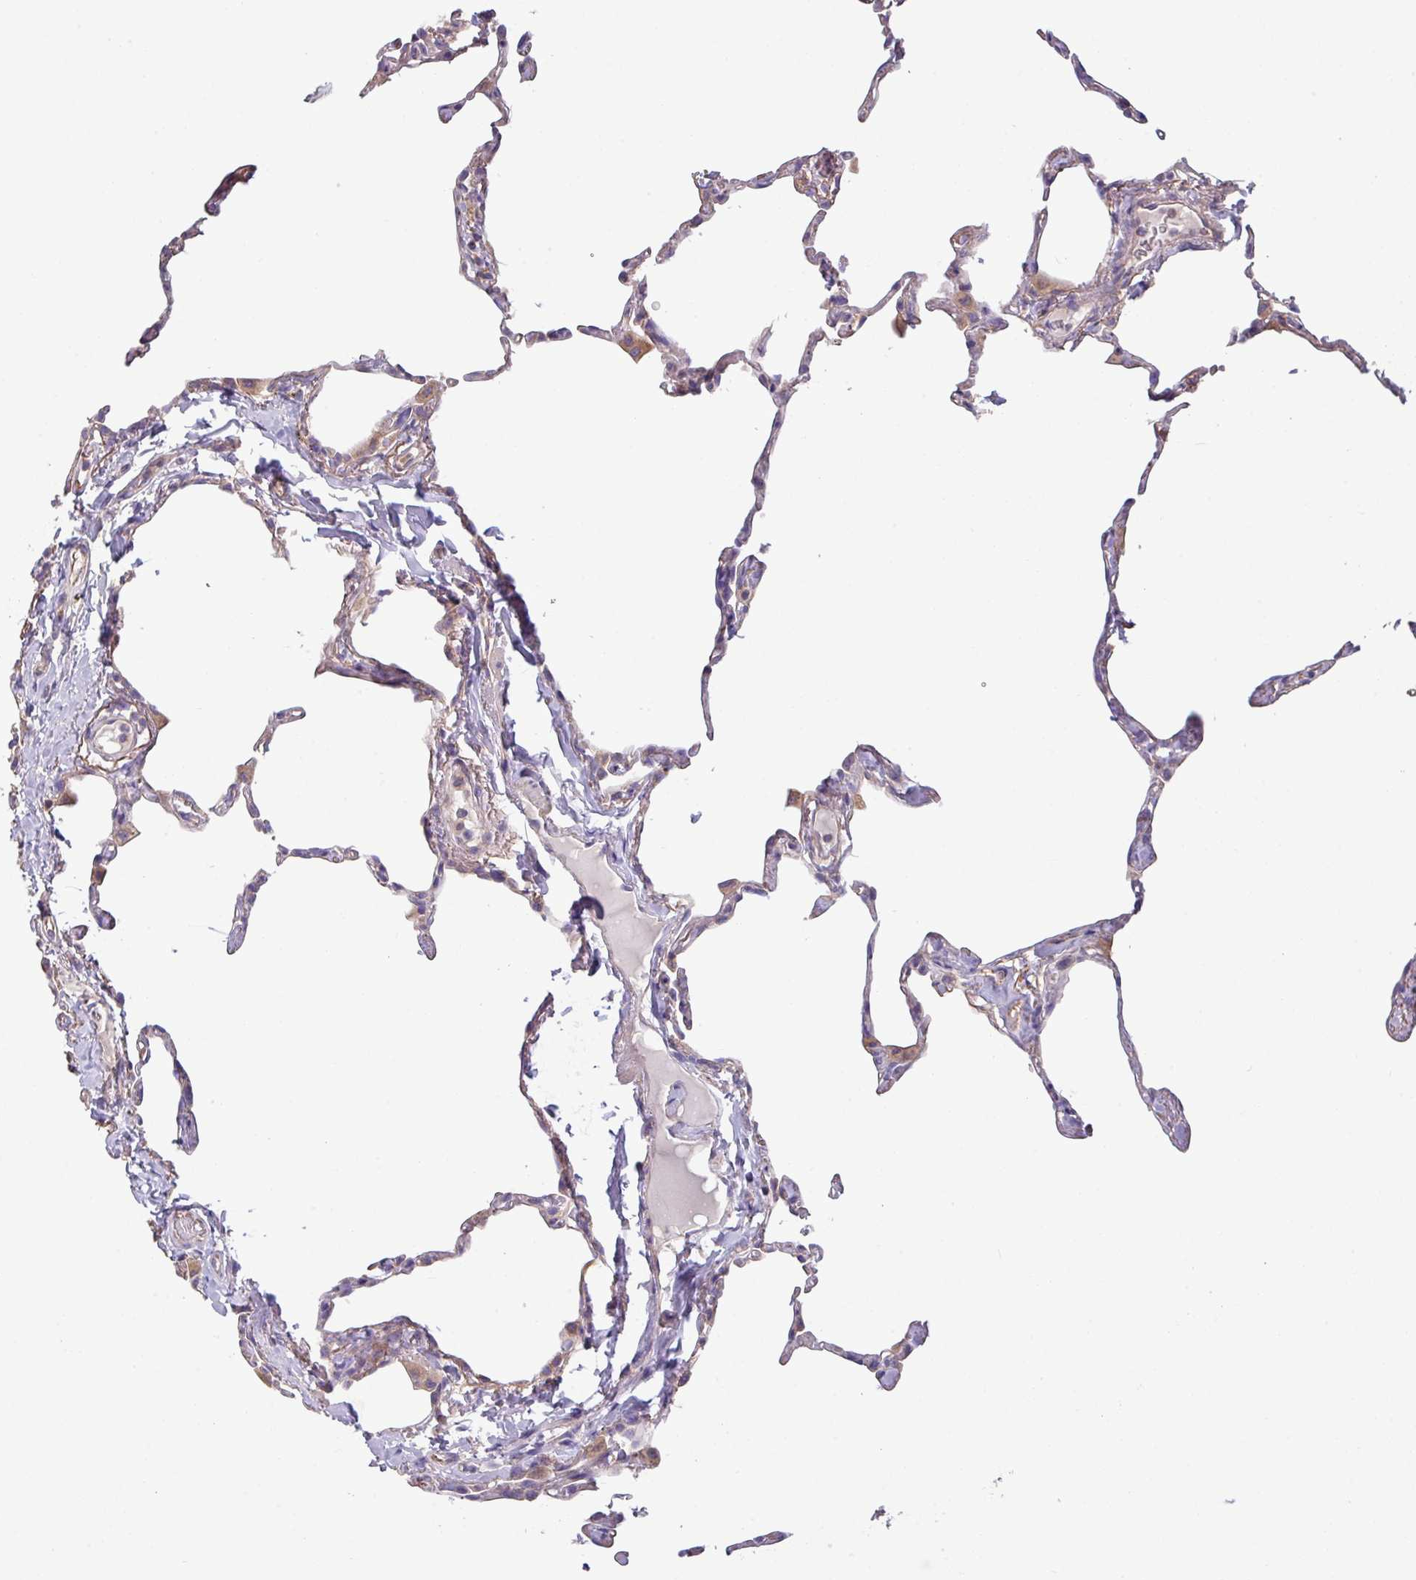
{"staining": {"intensity": "negative", "quantity": "none", "location": "none"}, "tissue": "lung", "cell_type": "Alveolar cells", "image_type": "normal", "snomed": [{"axis": "morphology", "description": "Normal tissue, NOS"}, {"axis": "topography", "description": "Lung"}], "caption": "Immunohistochemistry histopathology image of unremarkable human lung stained for a protein (brown), which reveals no positivity in alveolar cells.", "gene": "PPM1J", "patient": {"sex": "male", "age": 65}}